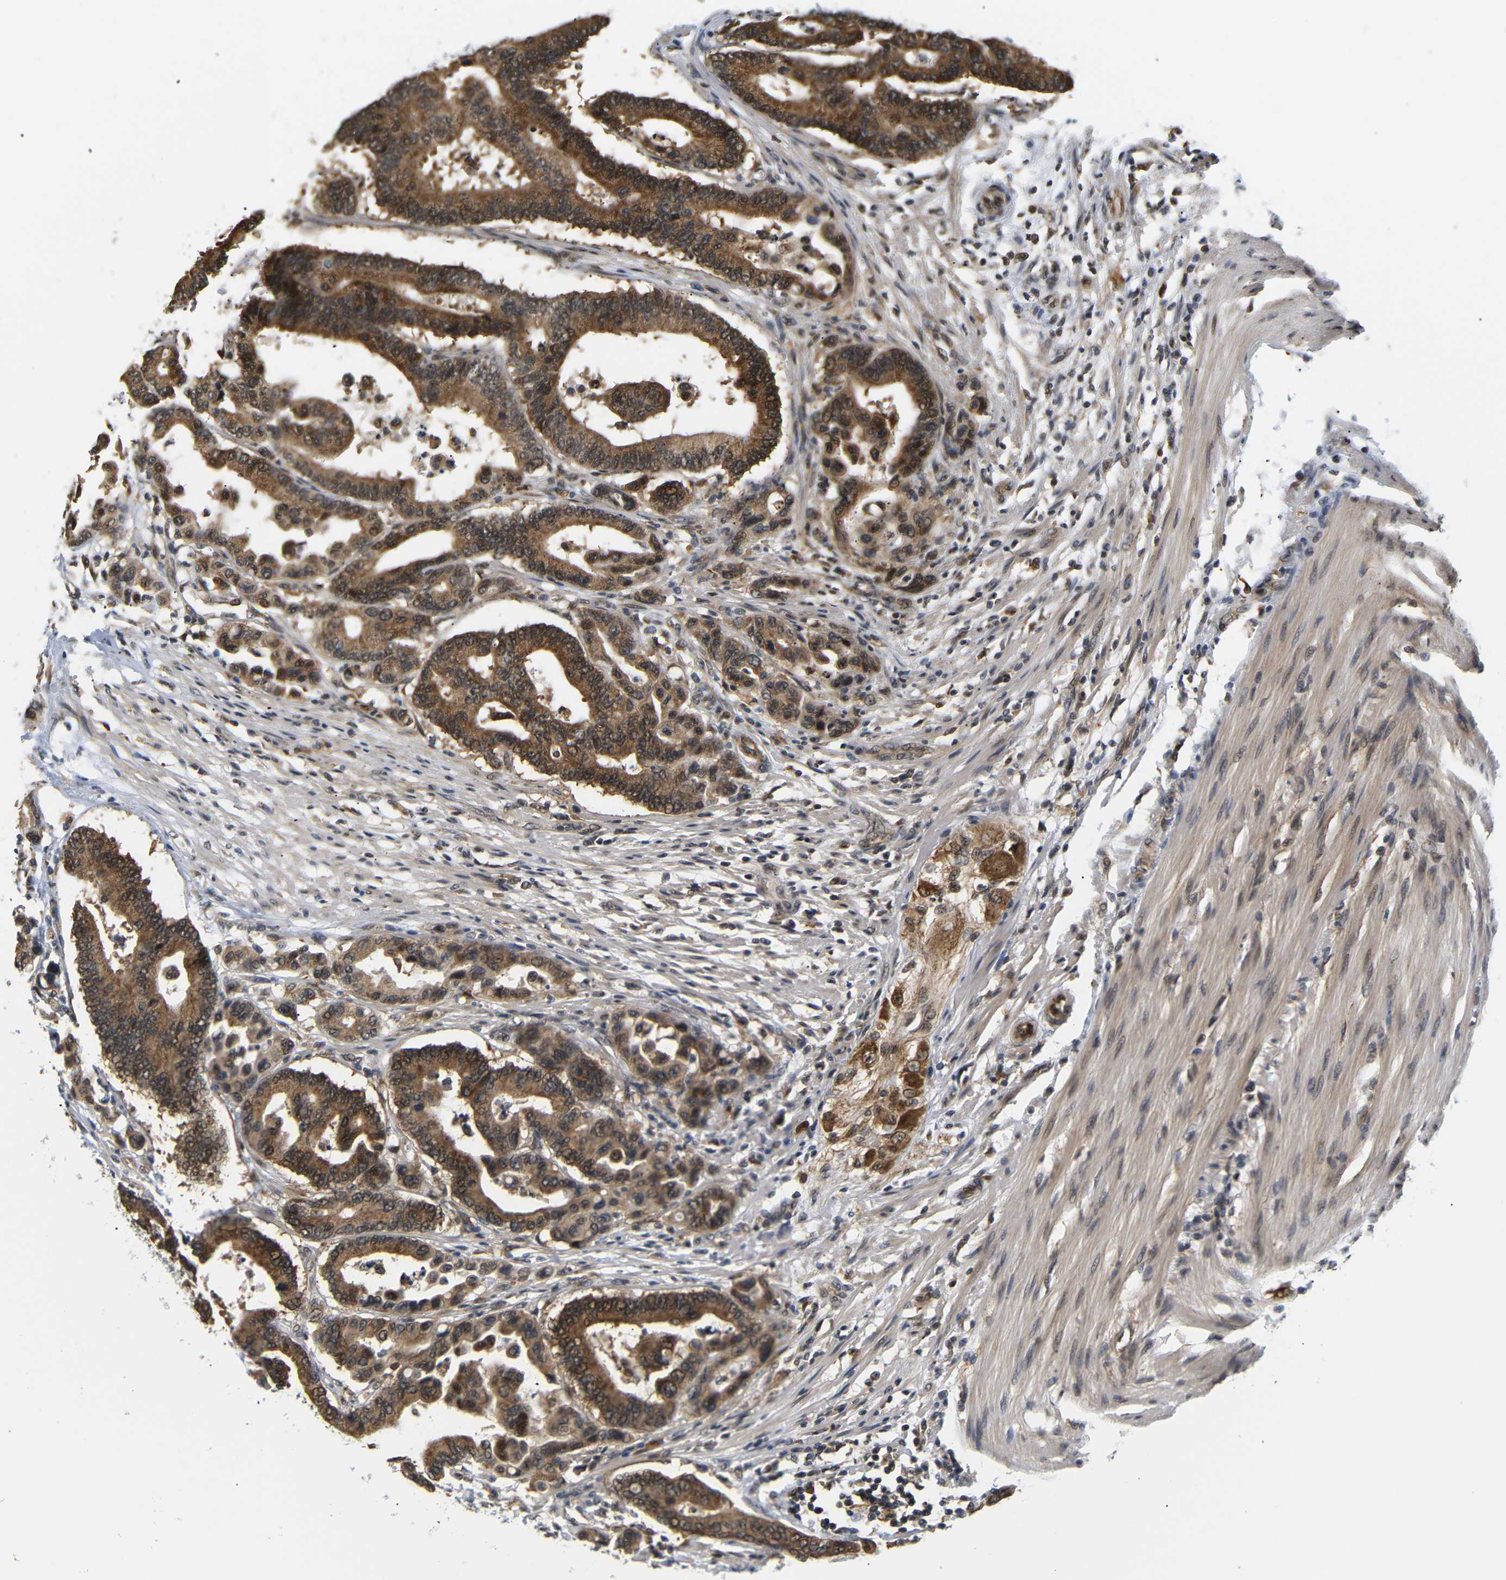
{"staining": {"intensity": "moderate", "quantity": ">75%", "location": "cytoplasmic/membranous,nuclear"}, "tissue": "colorectal cancer", "cell_type": "Tumor cells", "image_type": "cancer", "snomed": [{"axis": "morphology", "description": "Normal tissue, NOS"}, {"axis": "morphology", "description": "Adenocarcinoma, NOS"}, {"axis": "topography", "description": "Colon"}], "caption": "Protein staining exhibits moderate cytoplasmic/membranous and nuclear staining in about >75% of tumor cells in adenocarcinoma (colorectal). (Stains: DAB in brown, nuclei in blue, Microscopy: brightfield microscopy at high magnification).", "gene": "GJA5", "patient": {"sex": "male", "age": 82}}